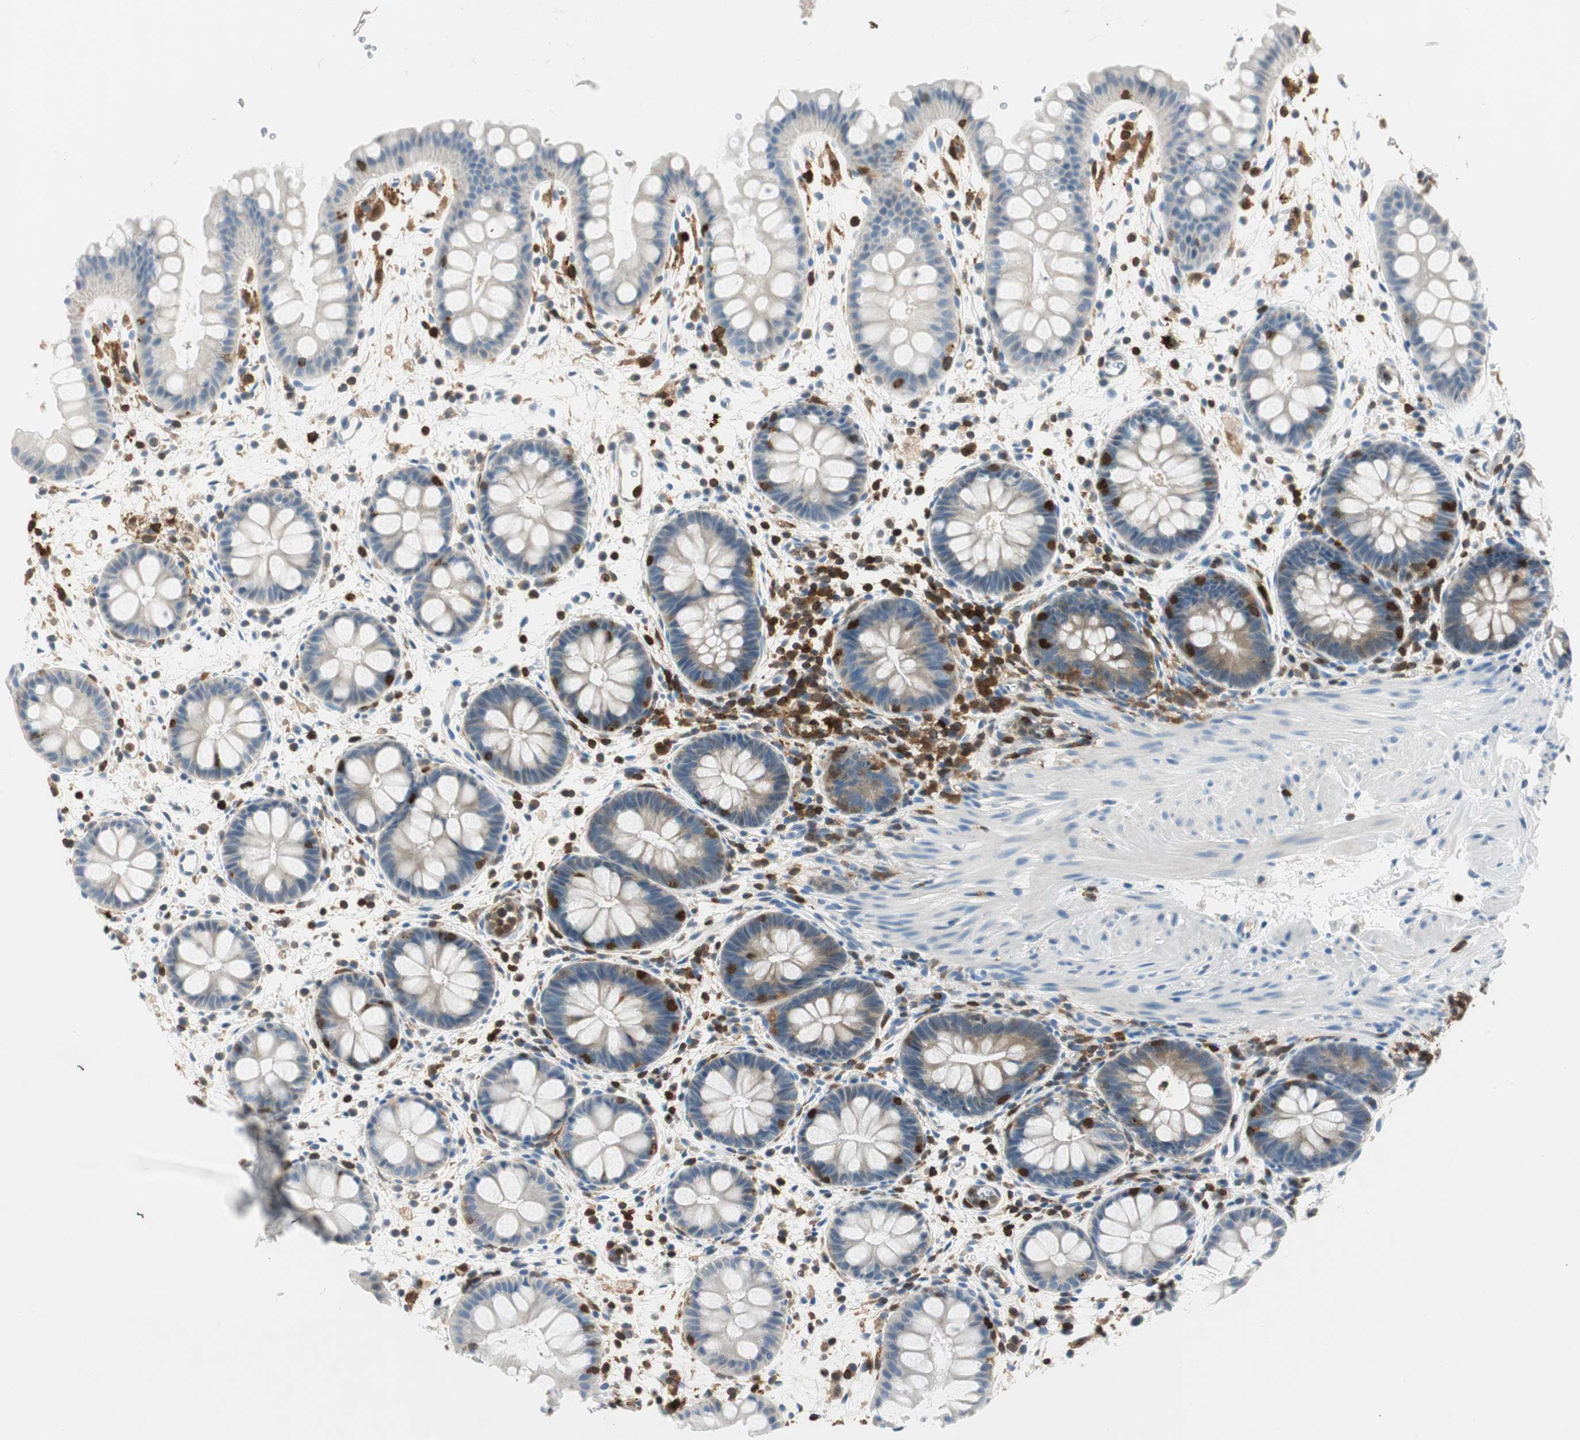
{"staining": {"intensity": "weak", "quantity": "25%-75%", "location": "cytoplasmic/membranous"}, "tissue": "rectum", "cell_type": "Glandular cells", "image_type": "normal", "snomed": [{"axis": "morphology", "description": "Normal tissue, NOS"}, {"axis": "topography", "description": "Rectum"}], "caption": "Immunohistochemistry (DAB) staining of normal rectum reveals weak cytoplasmic/membranous protein positivity in about 25%-75% of glandular cells.", "gene": "COTL1", "patient": {"sex": "female", "age": 24}}